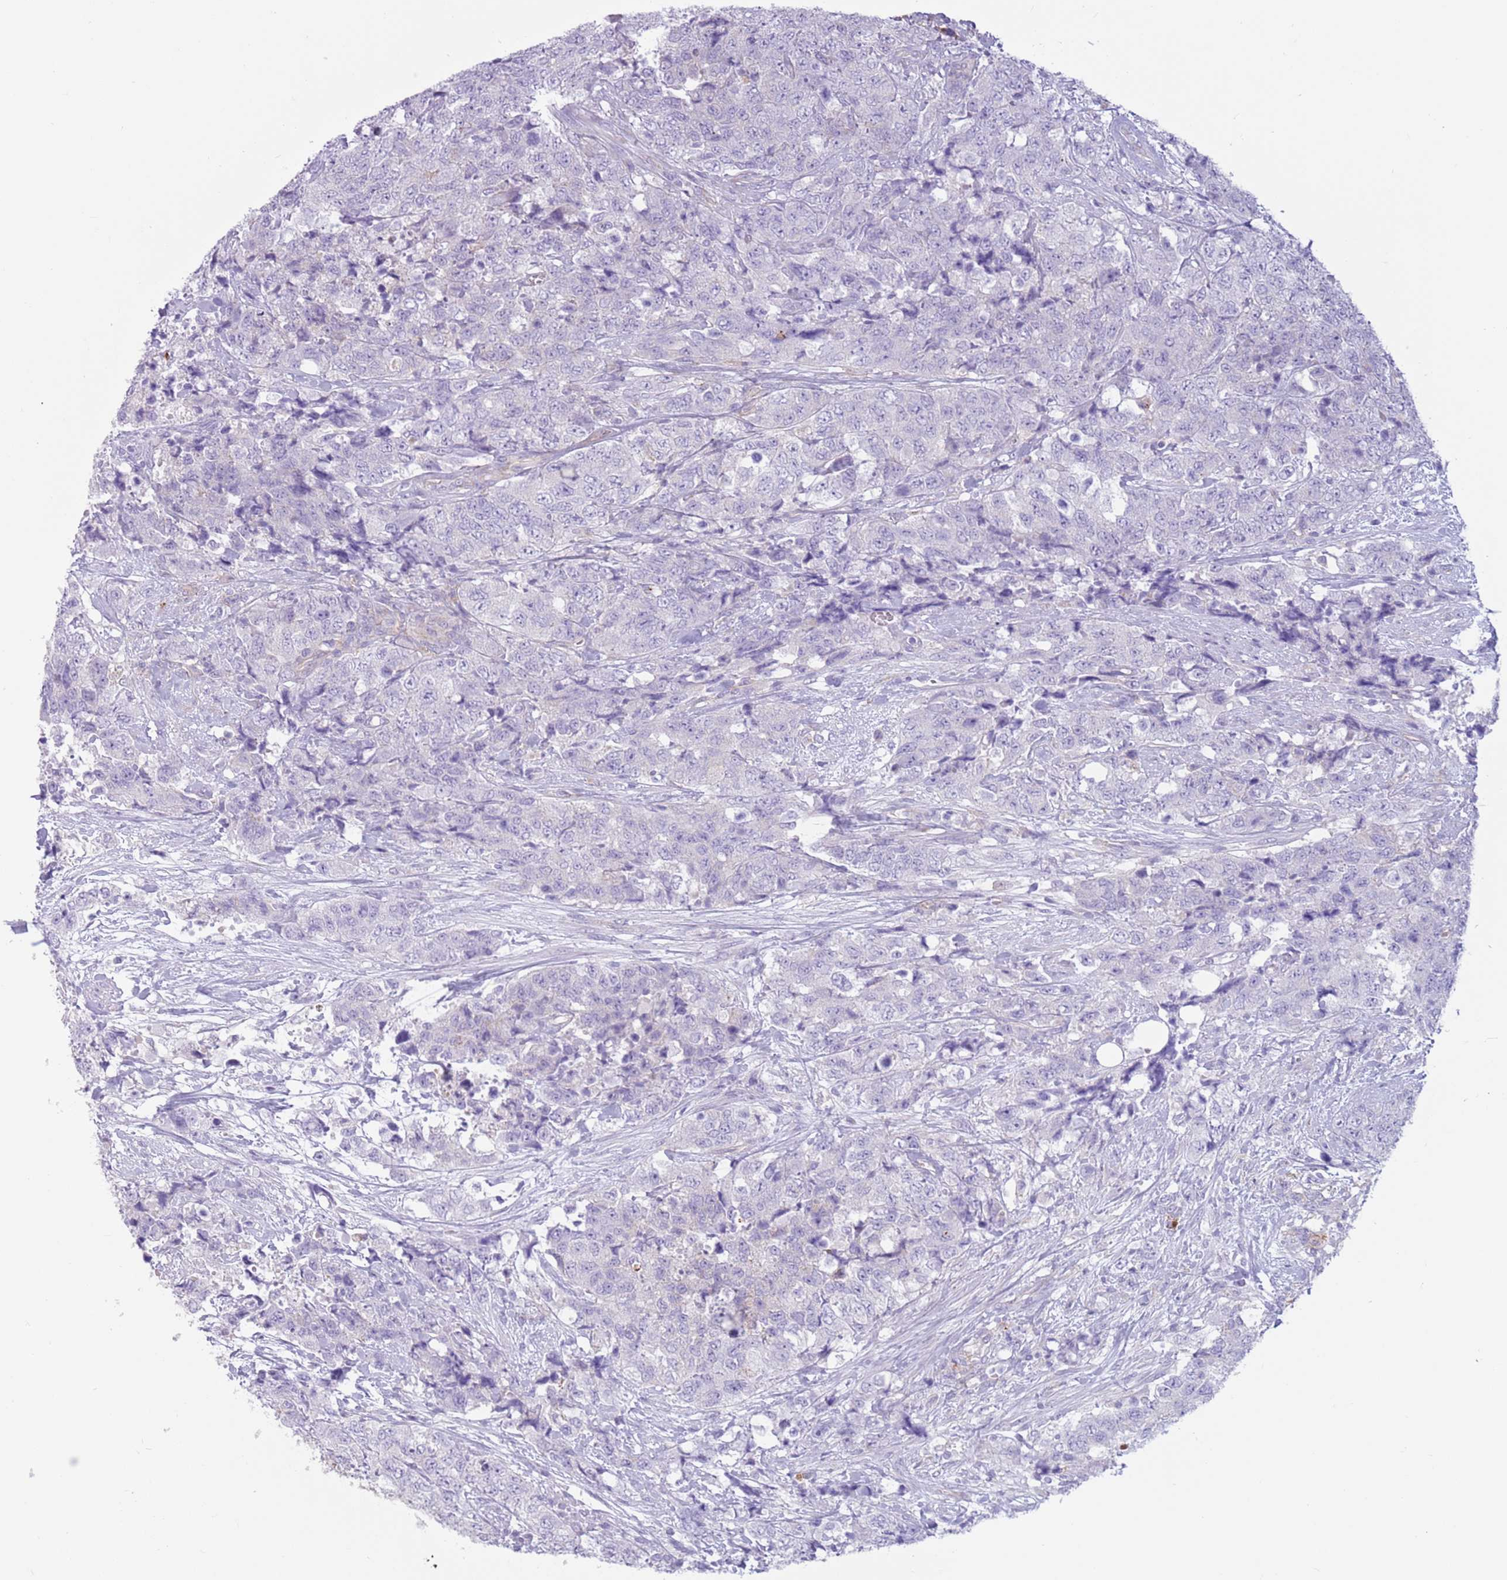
{"staining": {"intensity": "negative", "quantity": "none", "location": "none"}, "tissue": "urothelial cancer", "cell_type": "Tumor cells", "image_type": "cancer", "snomed": [{"axis": "morphology", "description": "Urothelial carcinoma, High grade"}, {"axis": "topography", "description": "Urinary bladder"}], "caption": "Immunohistochemistry image of neoplastic tissue: urothelial cancer stained with DAB (3,3'-diaminobenzidine) displays no significant protein positivity in tumor cells.", "gene": "SNX6", "patient": {"sex": "female", "age": 78}}